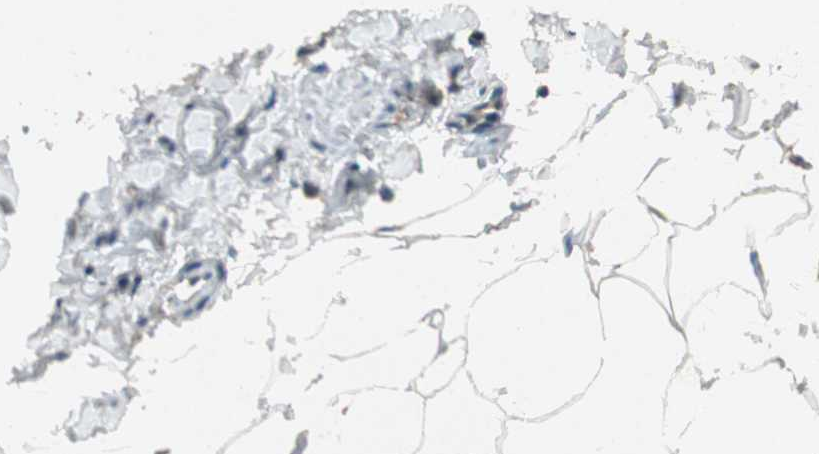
{"staining": {"intensity": "negative", "quantity": "none", "location": "none"}, "tissue": "adipose tissue", "cell_type": "Adipocytes", "image_type": "normal", "snomed": [{"axis": "morphology", "description": "Normal tissue, NOS"}, {"axis": "topography", "description": "Vascular tissue"}], "caption": "High magnification brightfield microscopy of normal adipose tissue stained with DAB (brown) and counterstained with hematoxylin (blue): adipocytes show no significant positivity. (DAB immunohistochemistry (IHC) visualized using brightfield microscopy, high magnification).", "gene": "NKAIN1", "patient": {"sex": "male", "age": 41}}